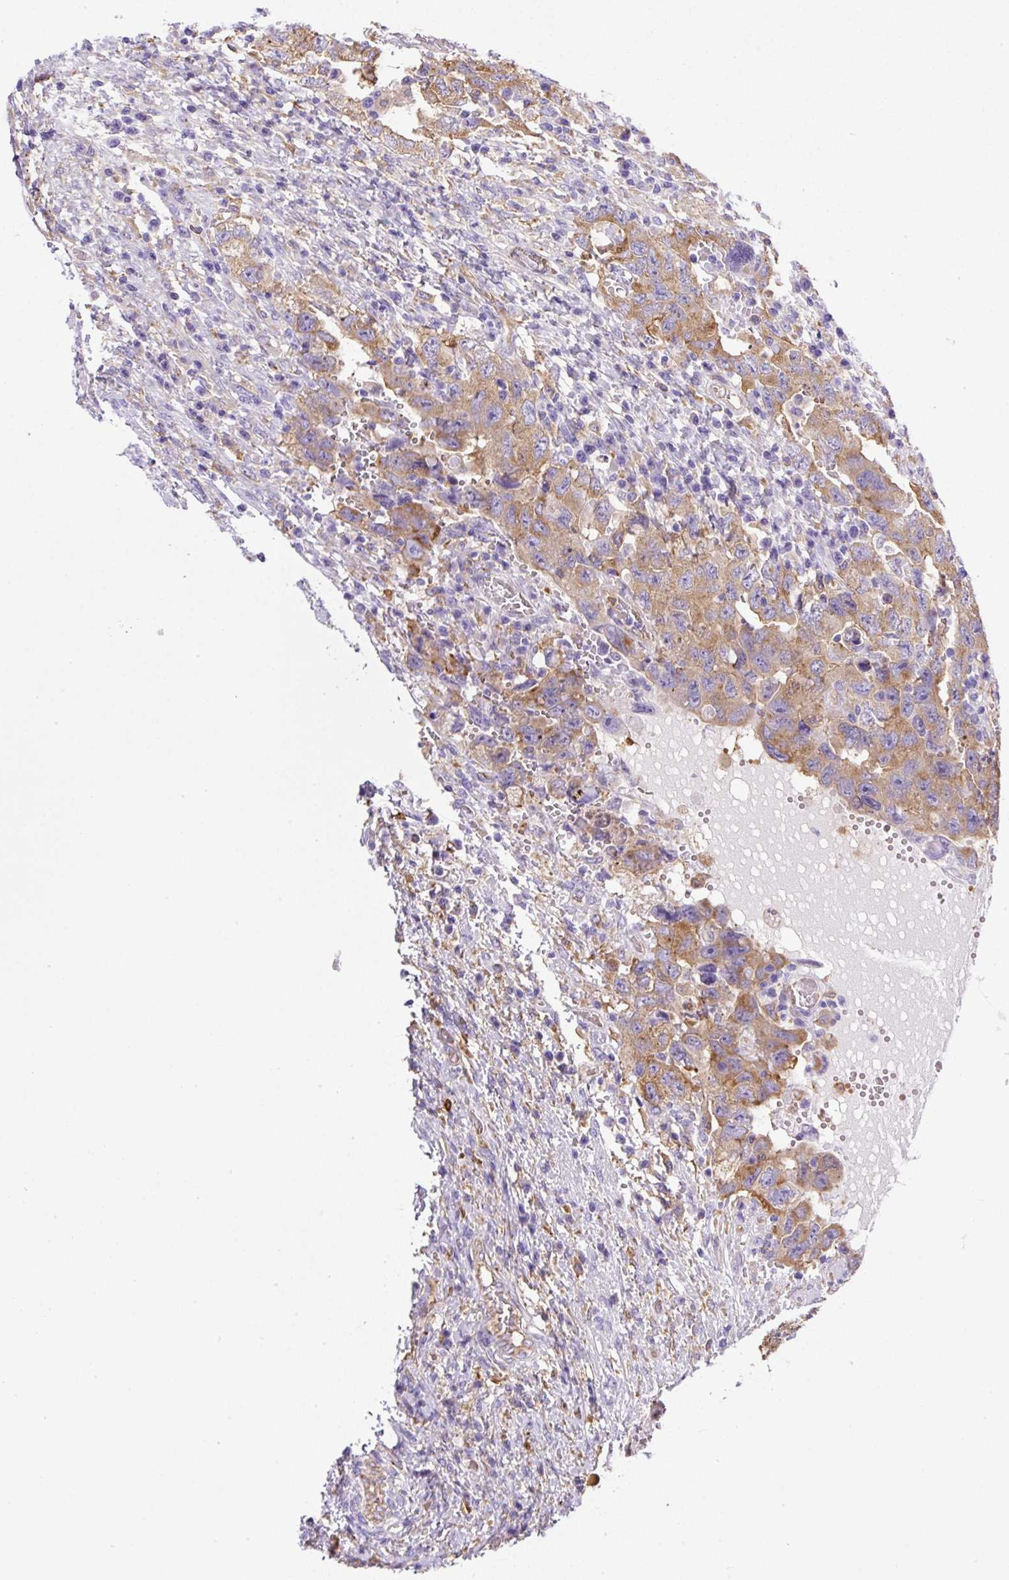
{"staining": {"intensity": "moderate", "quantity": "25%-75%", "location": "cytoplasmic/membranous"}, "tissue": "testis cancer", "cell_type": "Tumor cells", "image_type": "cancer", "snomed": [{"axis": "morphology", "description": "Carcinoma, Embryonal, NOS"}, {"axis": "topography", "description": "Testis"}], "caption": "Testis cancer (embryonal carcinoma) stained with IHC exhibits moderate cytoplasmic/membranous positivity in approximately 25%-75% of tumor cells.", "gene": "MAGEB5", "patient": {"sex": "male", "age": 26}}